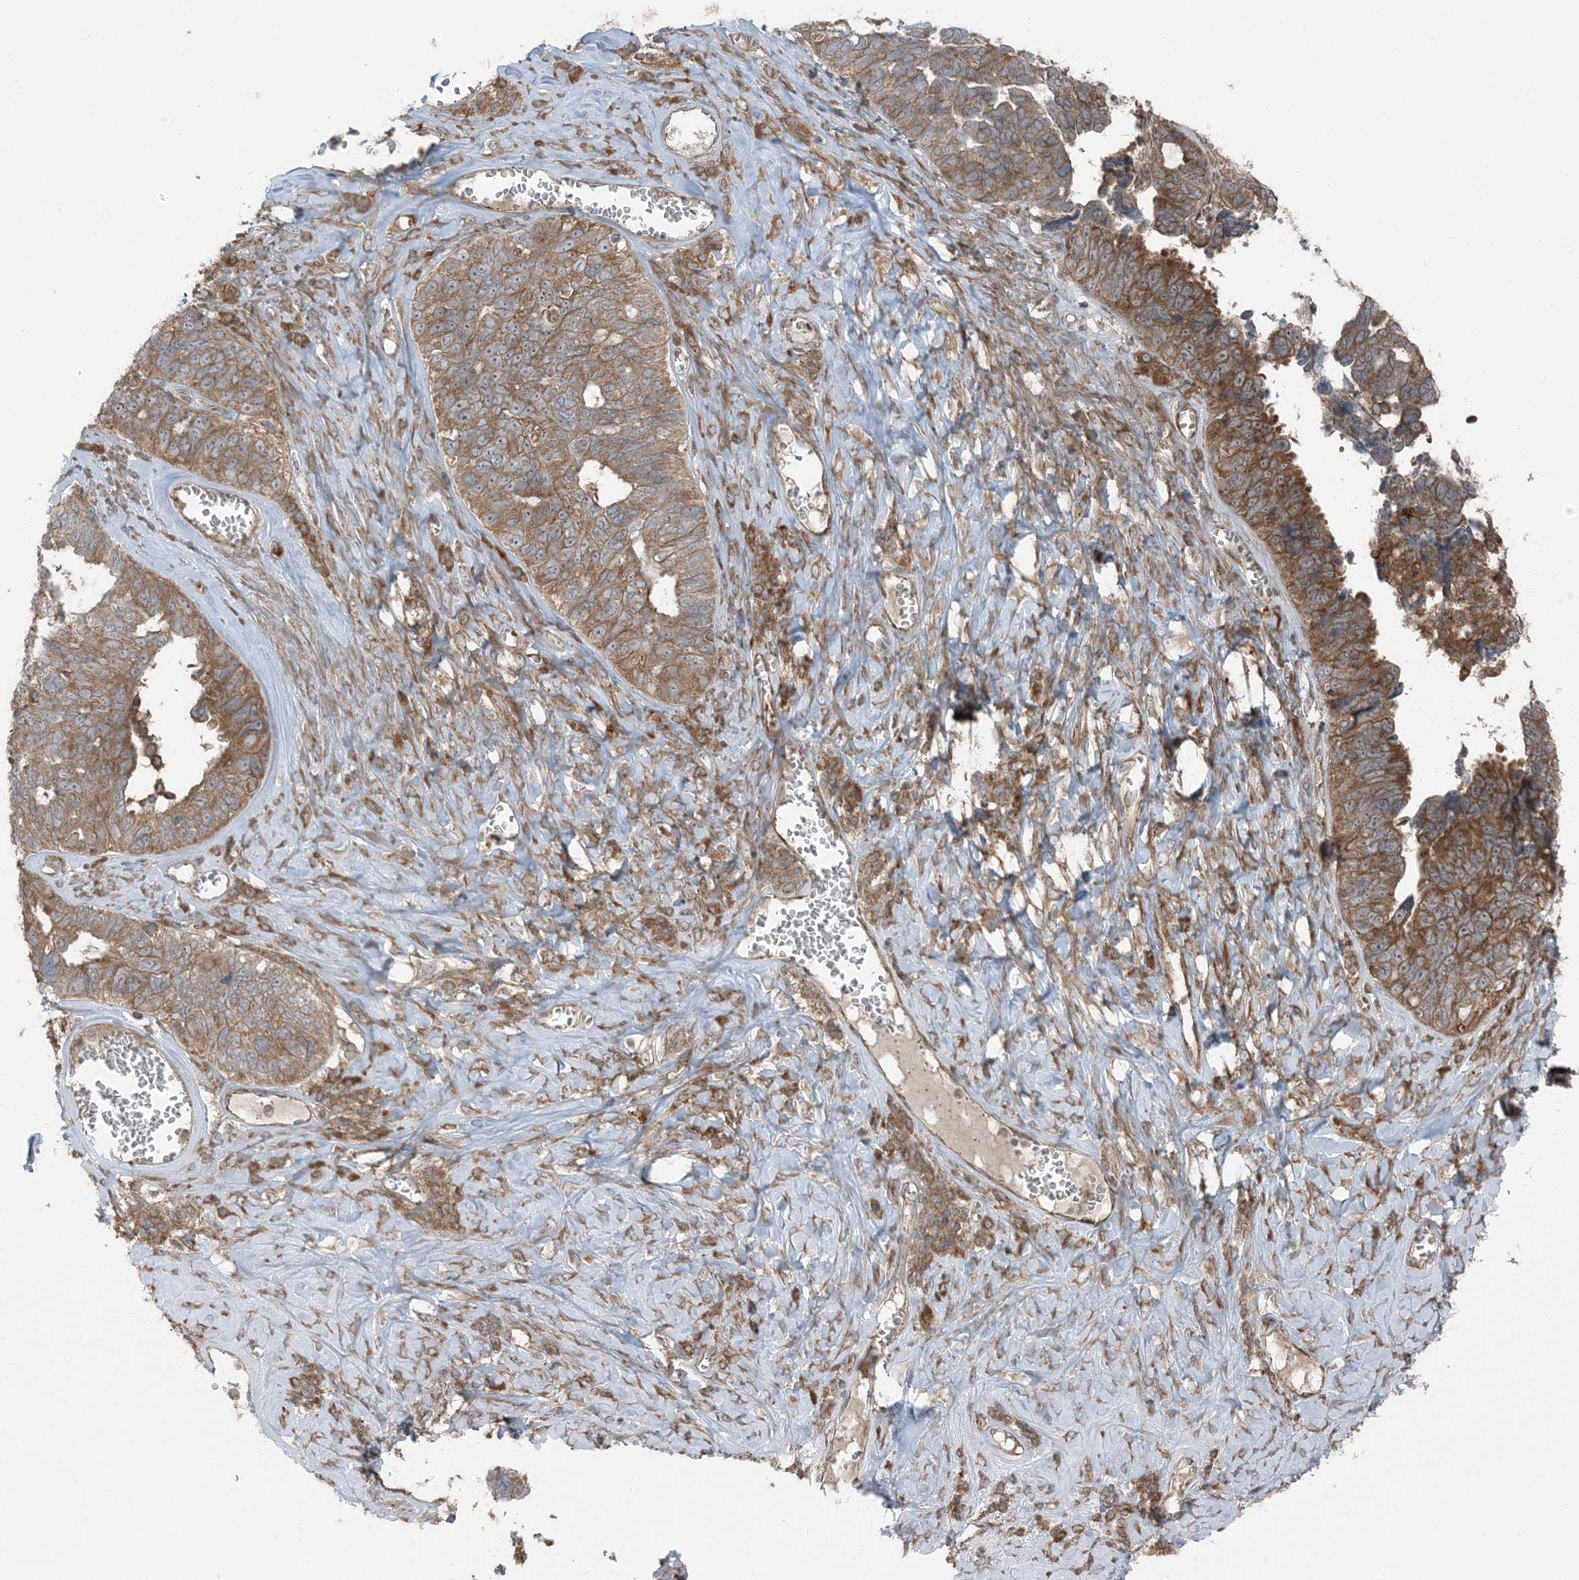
{"staining": {"intensity": "moderate", "quantity": ">75%", "location": "cytoplasmic/membranous"}, "tissue": "ovarian cancer", "cell_type": "Tumor cells", "image_type": "cancer", "snomed": [{"axis": "morphology", "description": "Cystadenocarcinoma, serous, NOS"}, {"axis": "topography", "description": "Ovary"}], "caption": "Human ovarian serous cystadenocarcinoma stained with a protein marker reveals moderate staining in tumor cells.", "gene": "RAB3GAP1", "patient": {"sex": "female", "age": 79}}